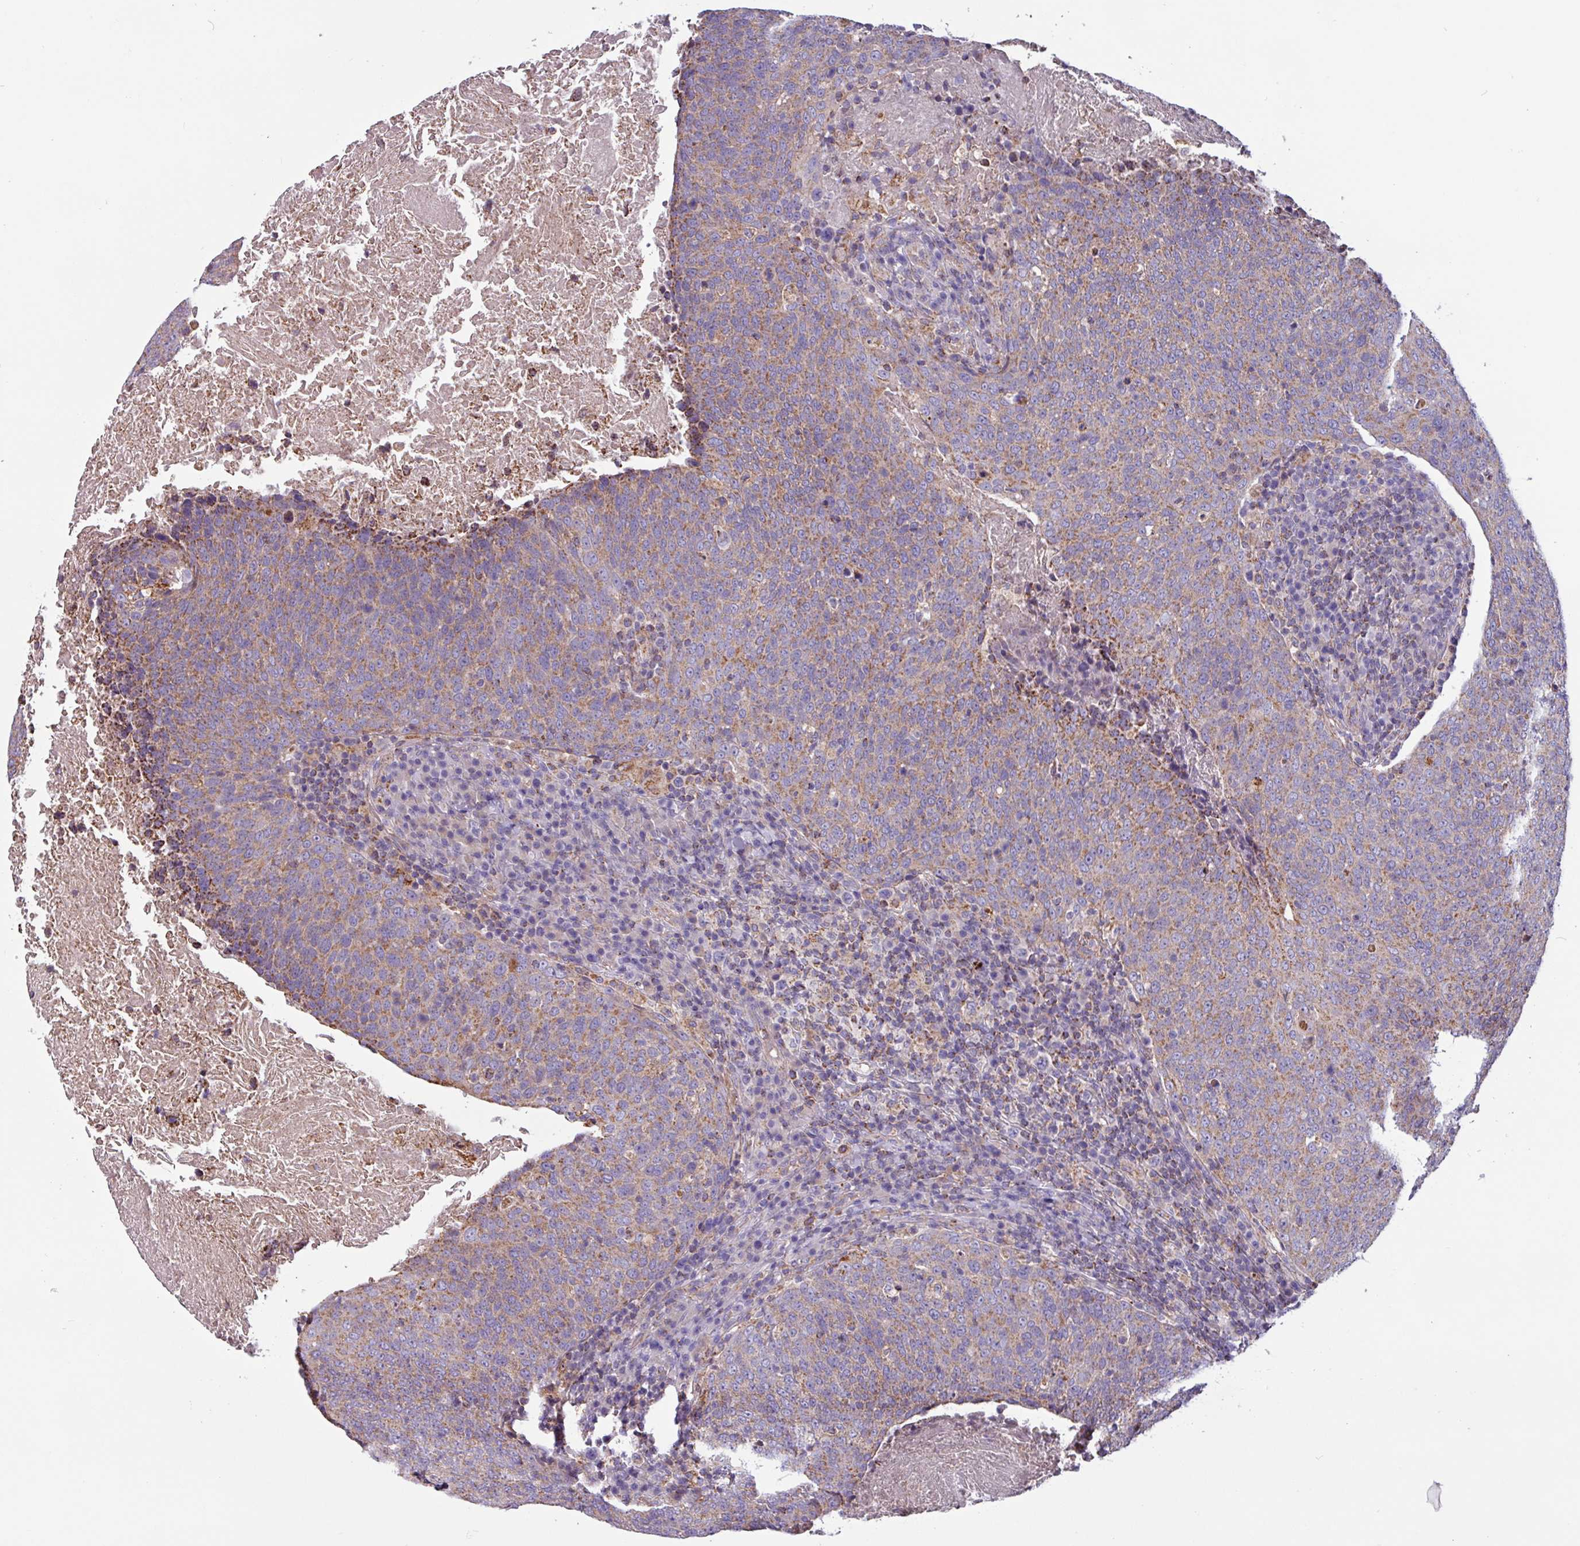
{"staining": {"intensity": "weak", "quantity": ">75%", "location": "cytoplasmic/membranous"}, "tissue": "head and neck cancer", "cell_type": "Tumor cells", "image_type": "cancer", "snomed": [{"axis": "morphology", "description": "Squamous cell carcinoma, NOS"}, {"axis": "morphology", "description": "Squamous cell carcinoma, metastatic, NOS"}, {"axis": "topography", "description": "Lymph node"}, {"axis": "topography", "description": "Head-Neck"}], "caption": "A brown stain highlights weak cytoplasmic/membranous staining of a protein in human metastatic squamous cell carcinoma (head and neck) tumor cells. (DAB IHC, brown staining for protein, blue staining for nuclei).", "gene": "CAMK1", "patient": {"sex": "male", "age": 62}}